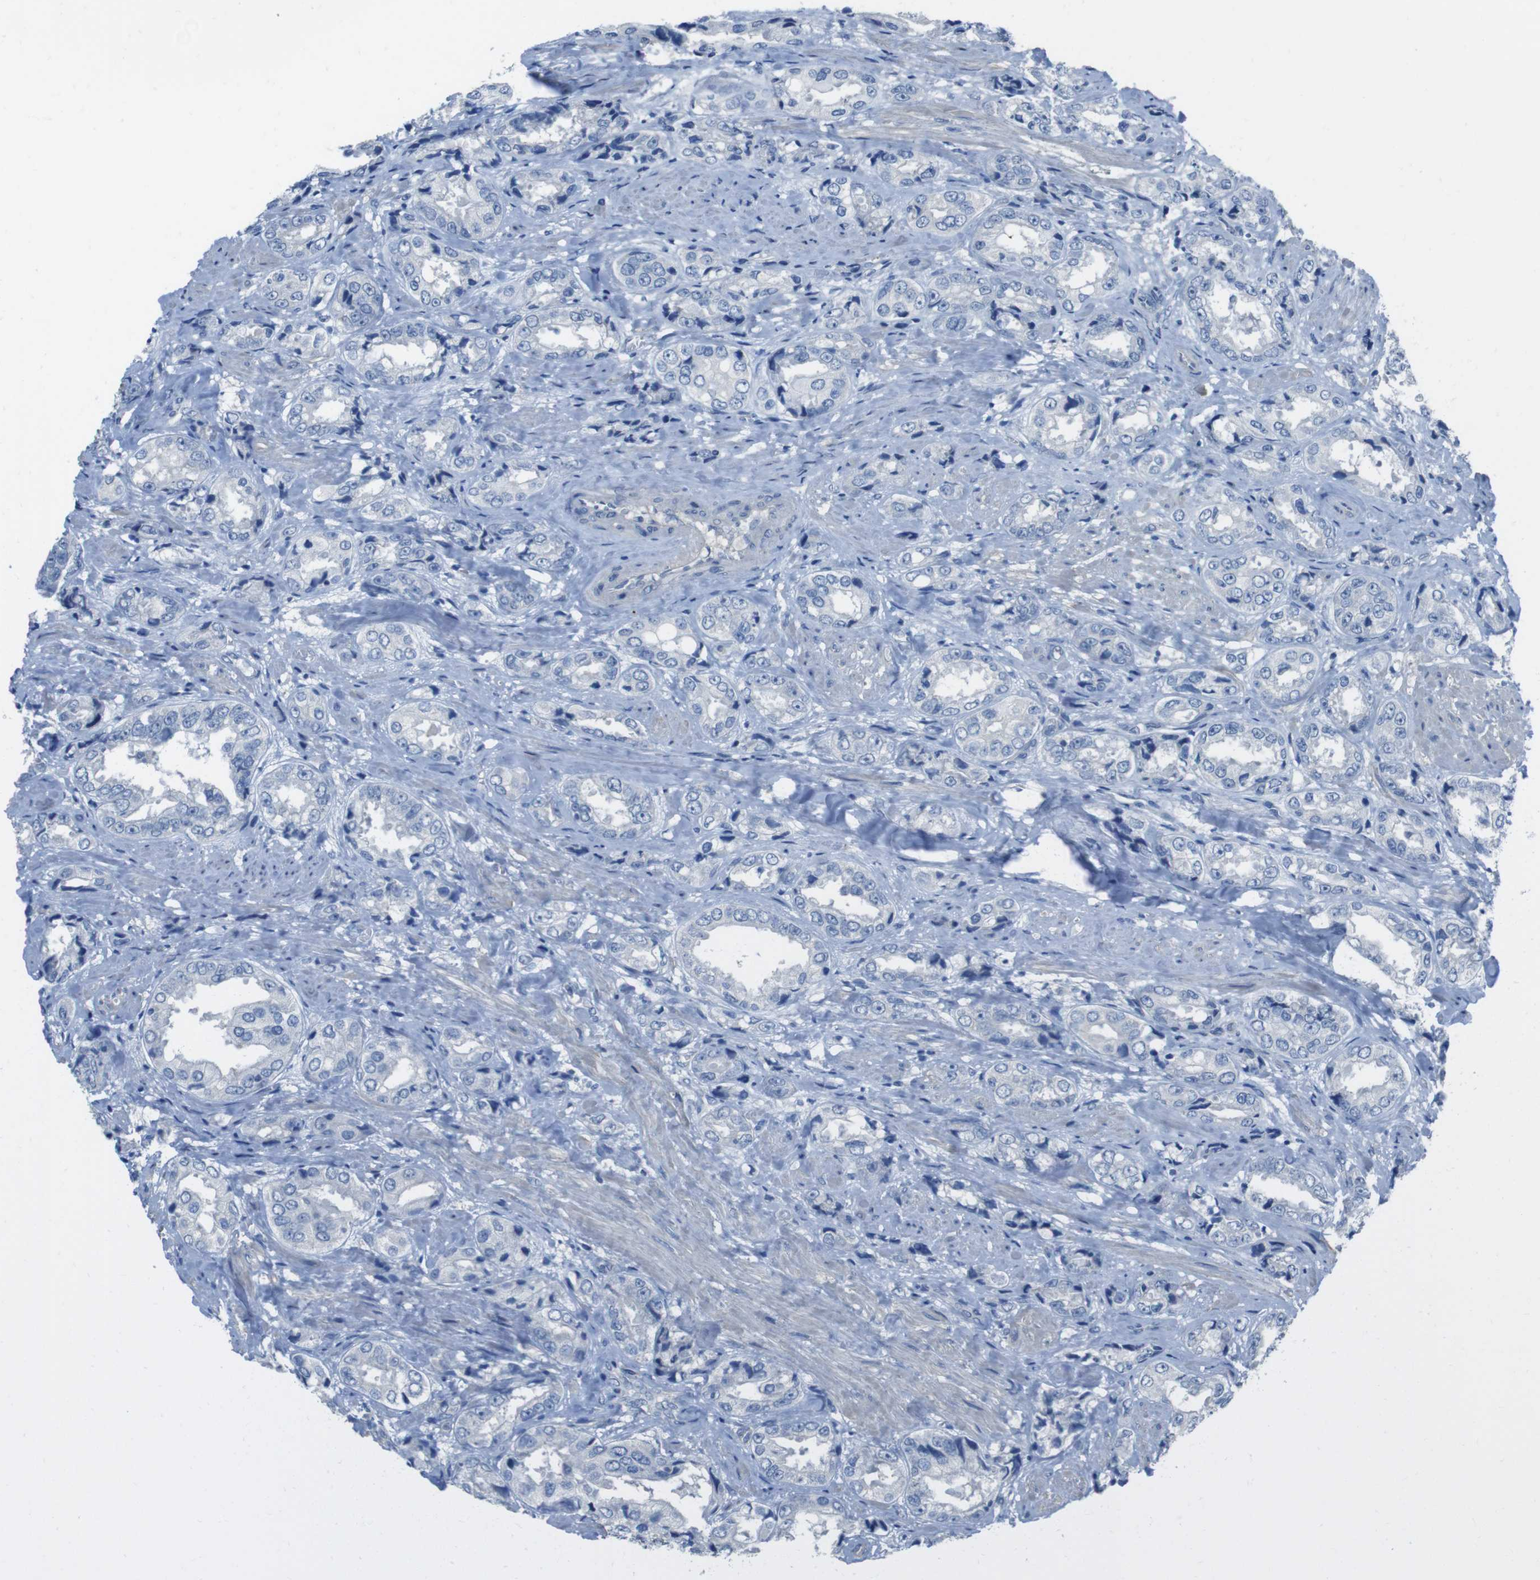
{"staining": {"intensity": "negative", "quantity": "none", "location": "none"}, "tissue": "prostate cancer", "cell_type": "Tumor cells", "image_type": "cancer", "snomed": [{"axis": "morphology", "description": "Adenocarcinoma, High grade"}, {"axis": "topography", "description": "Prostate"}], "caption": "Tumor cells are negative for protein expression in human prostate adenocarcinoma (high-grade). (Stains: DAB immunohistochemistry (IHC) with hematoxylin counter stain, Microscopy: brightfield microscopy at high magnification).", "gene": "CYP2C8", "patient": {"sex": "male", "age": 61}}